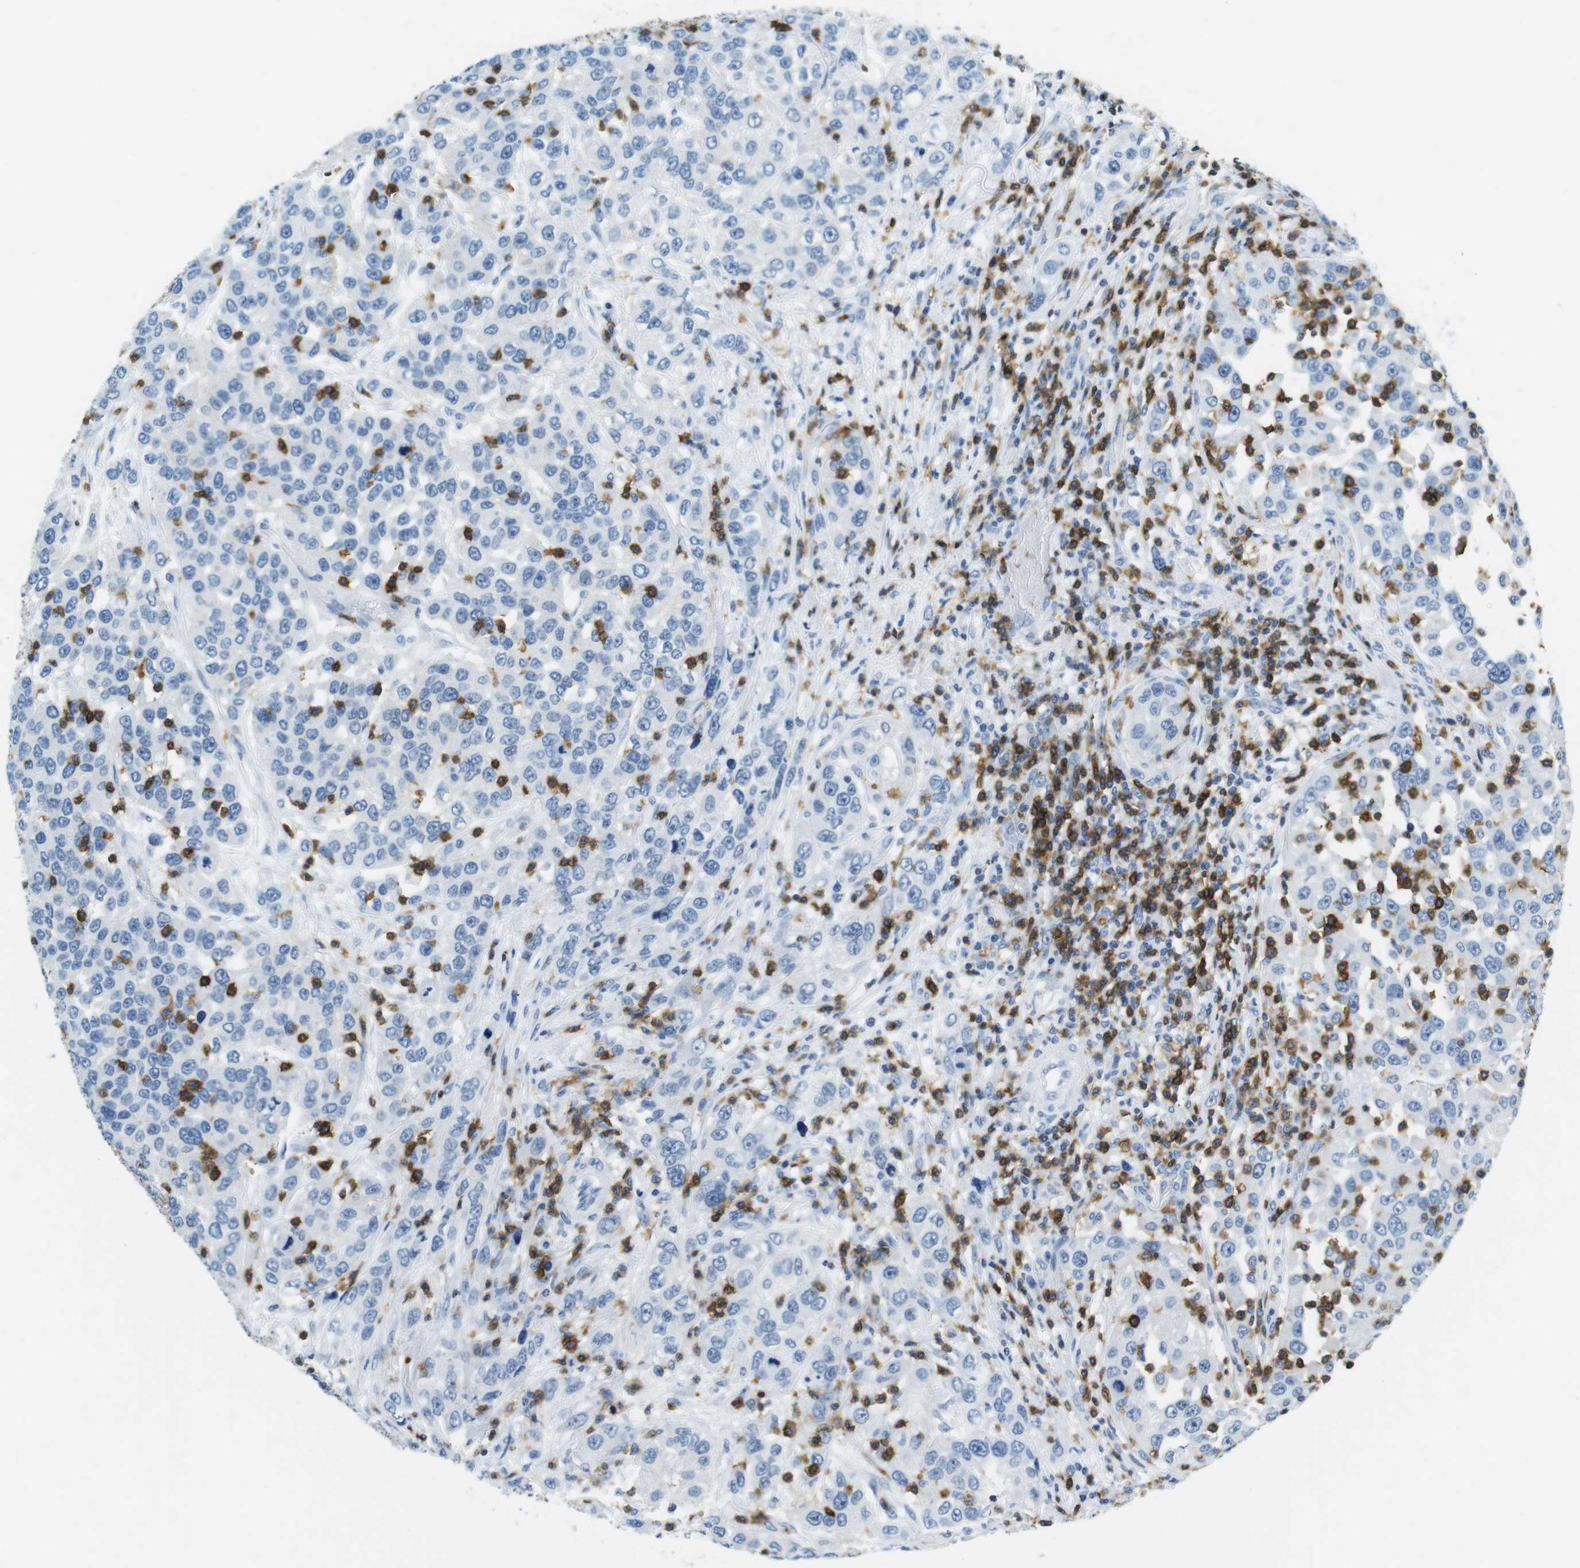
{"staining": {"intensity": "negative", "quantity": "none", "location": "none"}, "tissue": "urothelial cancer", "cell_type": "Tumor cells", "image_type": "cancer", "snomed": [{"axis": "morphology", "description": "Urothelial carcinoma, High grade"}, {"axis": "topography", "description": "Urinary bladder"}], "caption": "The micrograph reveals no staining of tumor cells in urothelial cancer.", "gene": "LAT", "patient": {"sex": "female", "age": 80}}